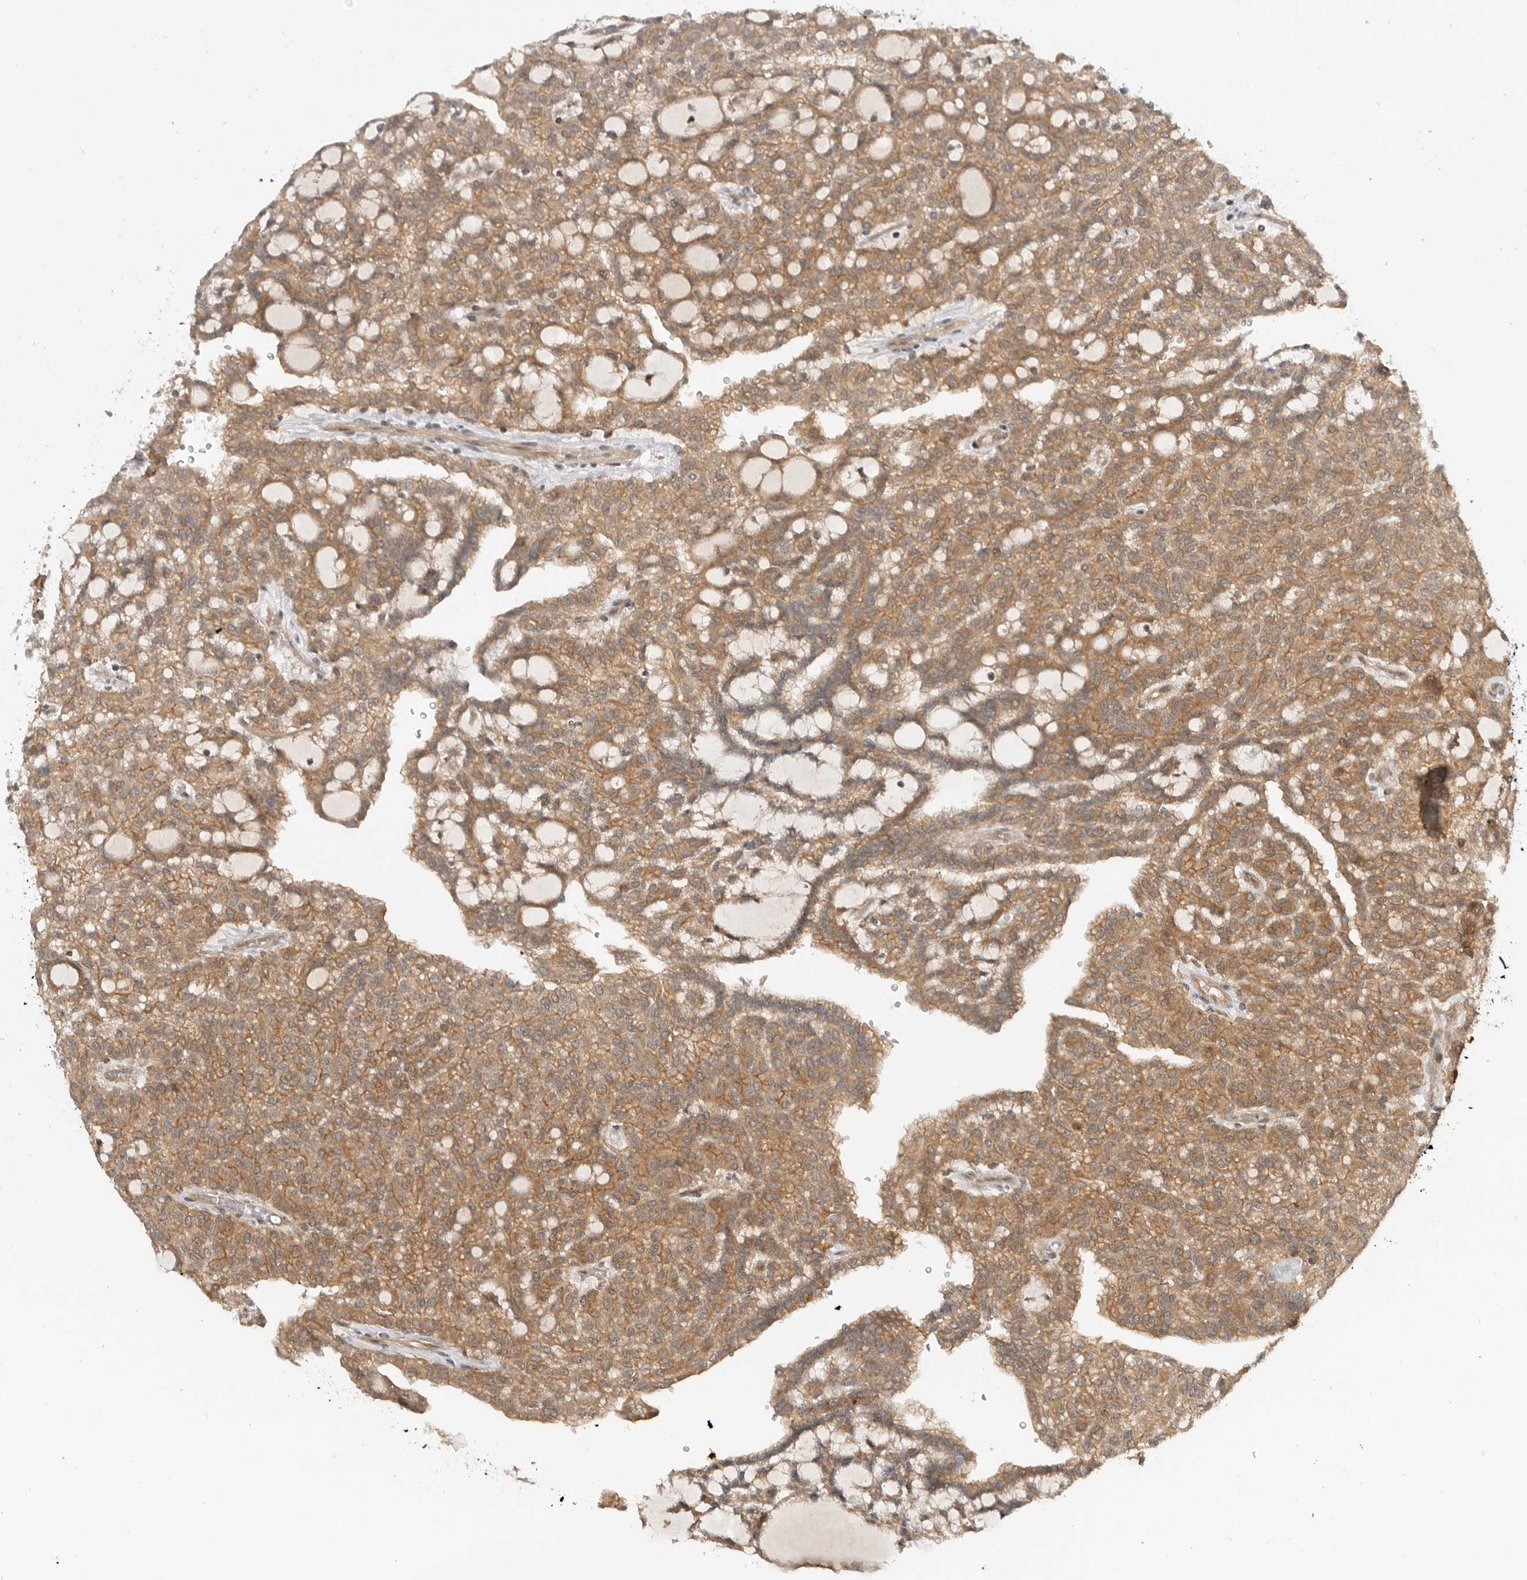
{"staining": {"intensity": "moderate", "quantity": ">75%", "location": "cytoplasmic/membranous"}, "tissue": "renal cancer", "cell_type": "Tumor cells", "image_type": "cancer", "snomed": [{"axis": "morphology", "description": "Adenocarcinoma, NOS"}, {"axis": "topography", "description": "Kidney"}], "caption": "IHC (DAB (3,3'-diaminobenzidine)) staining of human renal adenocarcinoma exhibits moderate cytoplasmic/membranous protein positivity in about >75% of tumor cells.", "gene": "DCAF8", "patient": {"sex": "male", "age": 63}}